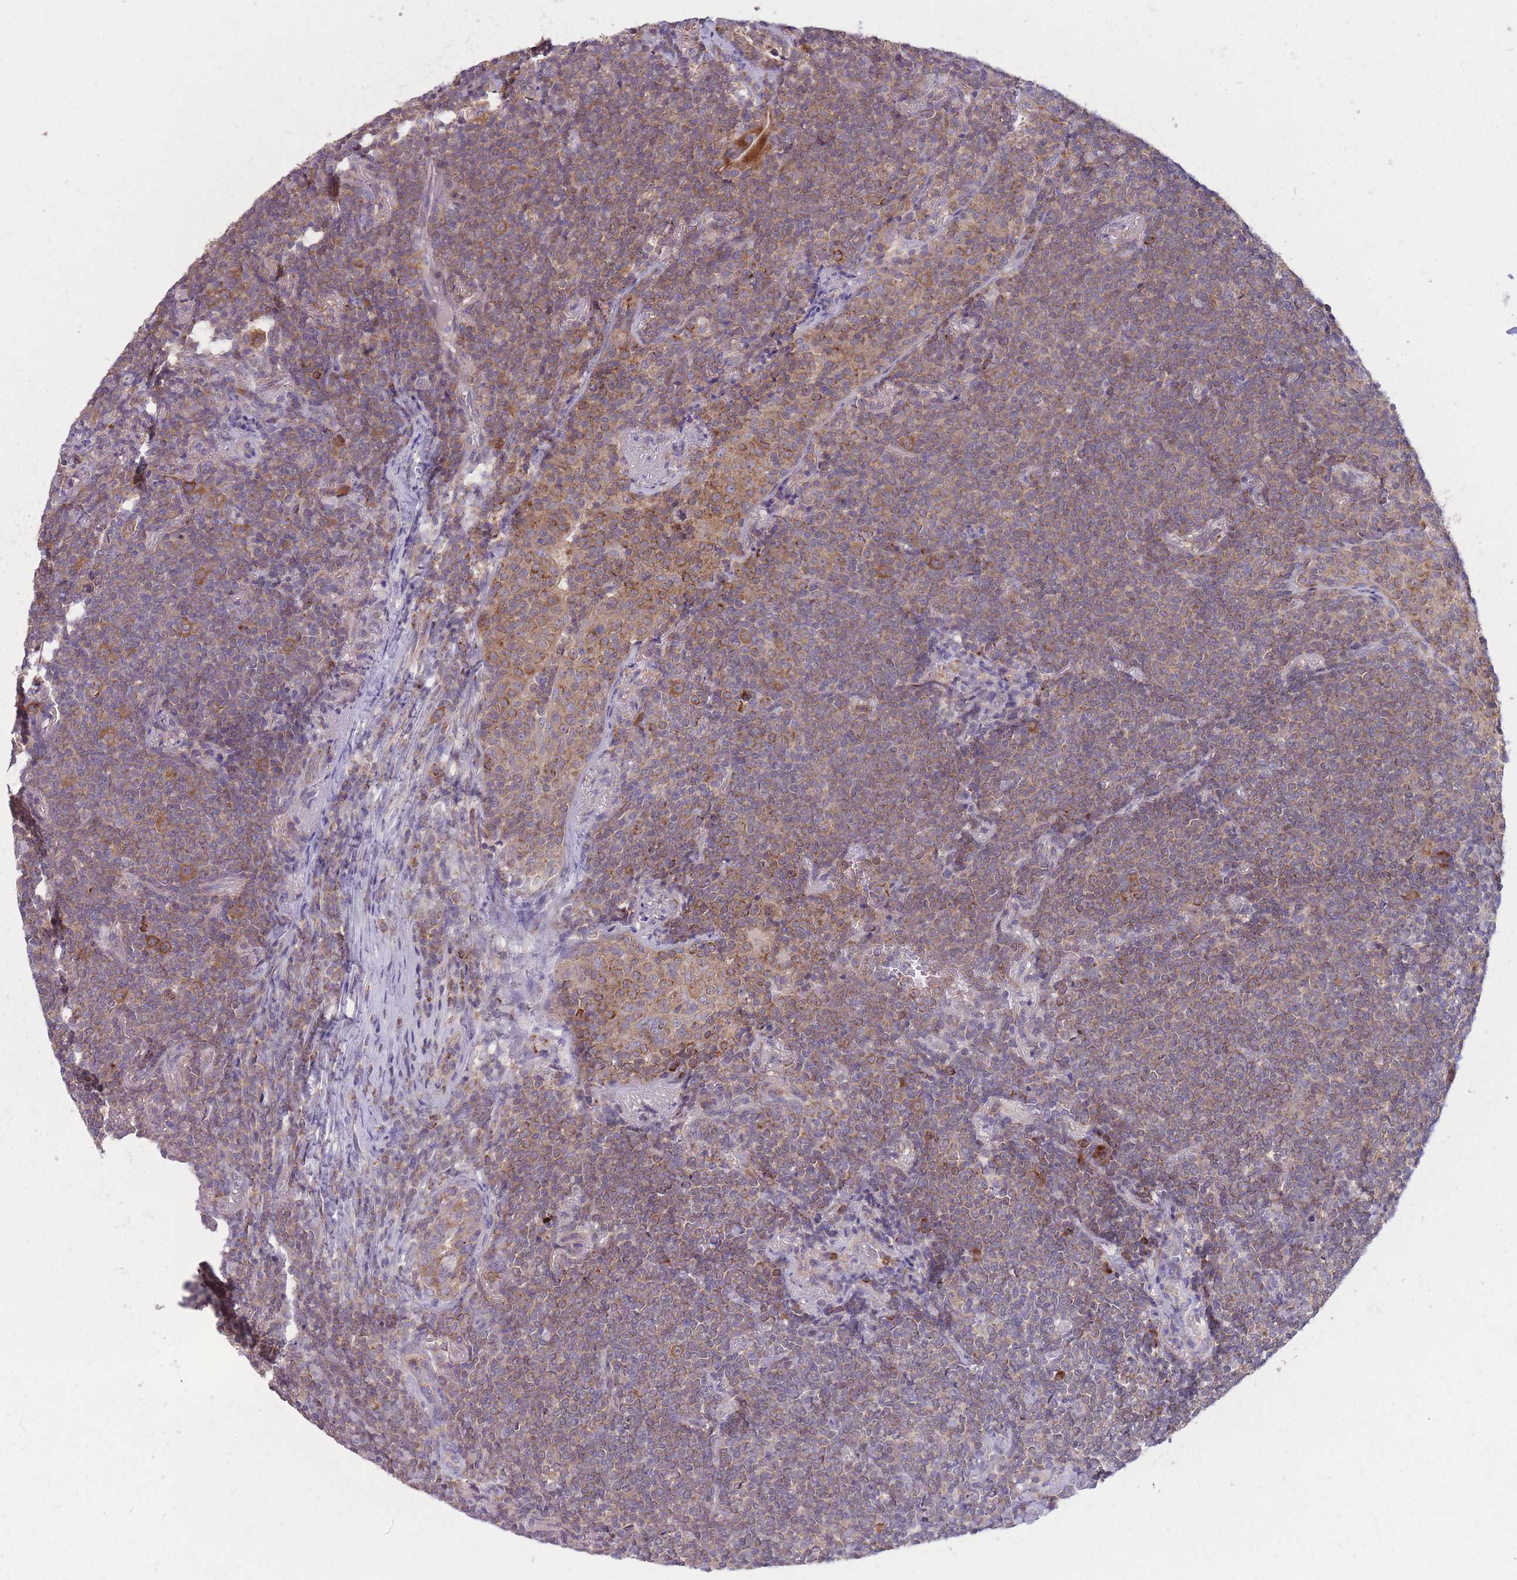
{"staining": {"intensity": "moderate", "quantity": ">75%", "location": "cytoplasmic/membranous"}, "tissue": "lymphoma", "cell_type": "Tumor cells", "image_type": "cancer", "snomed": [{"axis": "morphology", "description": "Malignant lymphoma, non-Hodgkin's type, Low grade"}, {"axis": "topography", "description": "Lung"}], "caption": "Immunohistochemistry histopathology image of human malignant lymphoma, non-Hodgkin's type (low-grade) stained for a protein (brown), which displays medium levels of moderate cytoplasmic/membranous positivity in about >75% of tumor cells.", "gene": "CCT6B", "patient": {"sex": "female", "age": 71}}